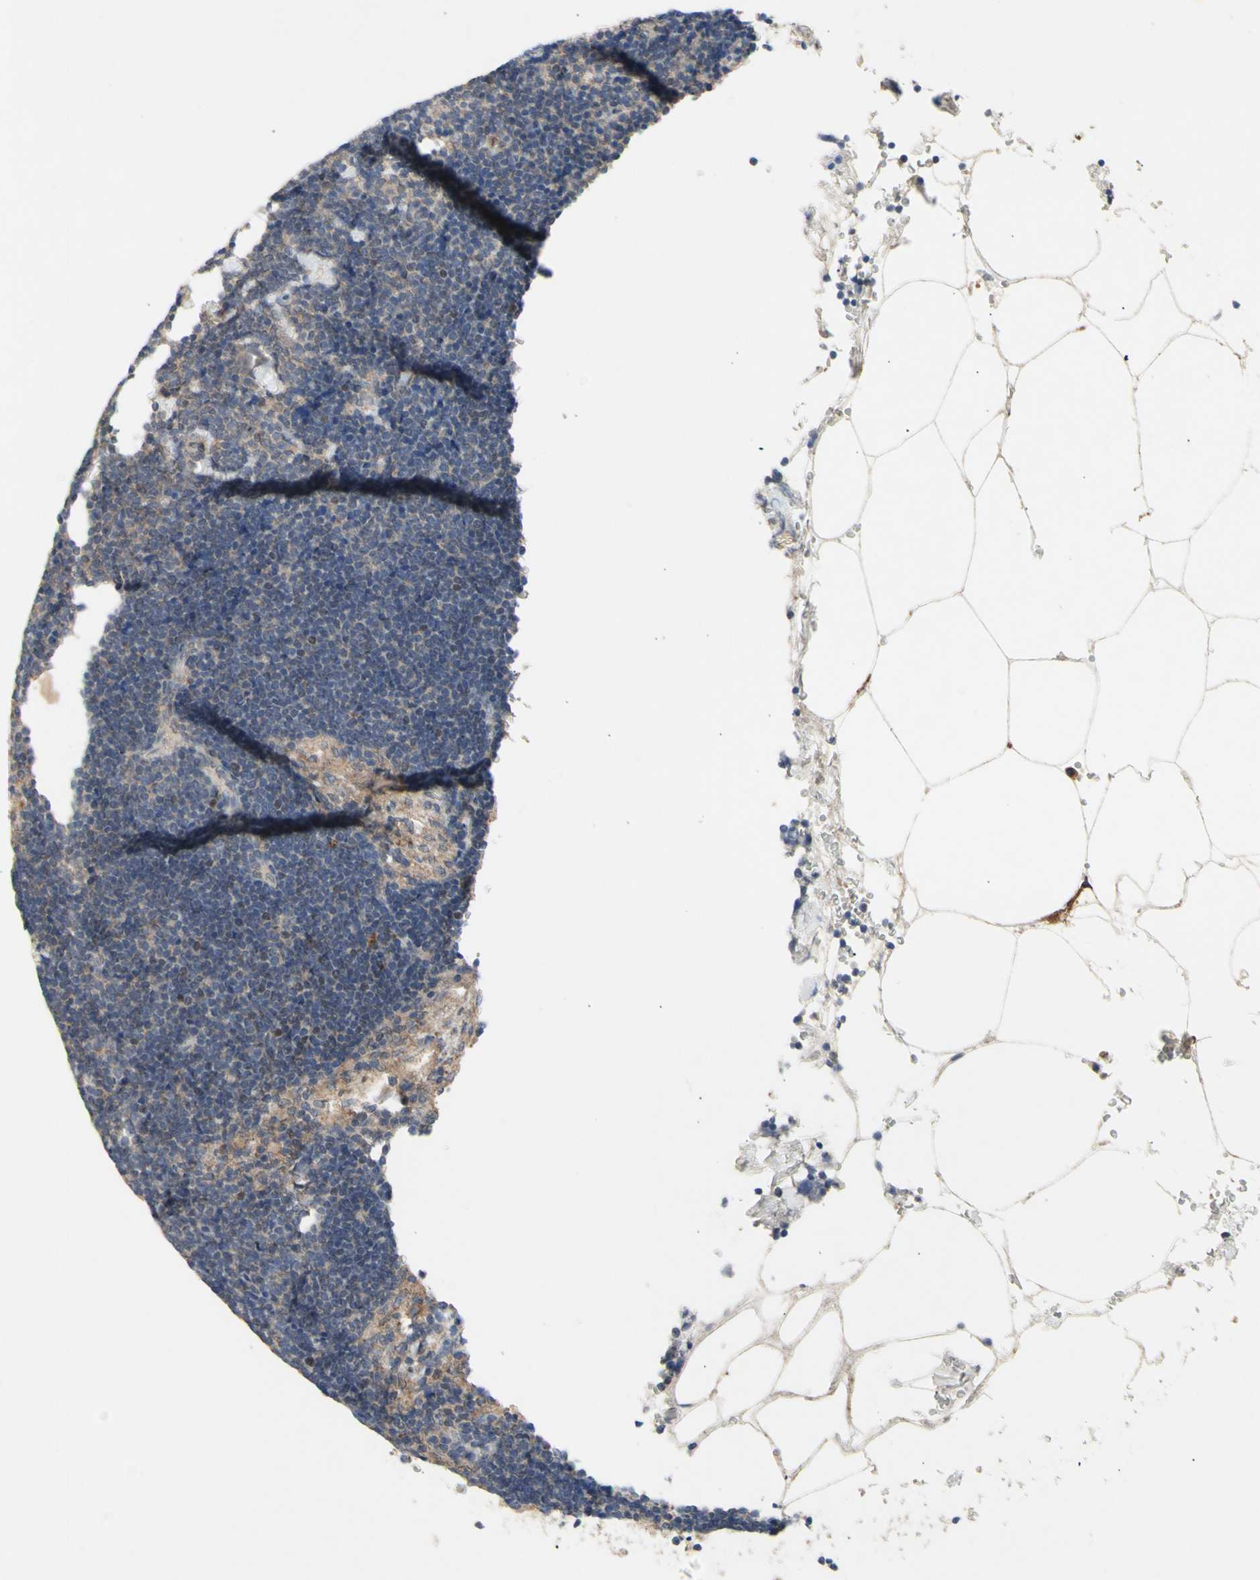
{"staining": {"intensity": "negative", "quantity": "none", "location": "none"}, "tissue": "lymph node", "cell_type": "Germinal center cells", "image_type": "normal", "snomed": [{"axis": "morphology", "description": "Normal tissue, NOS"}, {"axis": "topography", "description": "Lymph node"}], "caption": "A high-resolution photomicrograph shows immunohistochemistry staining of unremarkable lymph node, which displays no significant positivity in germinal center cells. The staining is performed using DAB brown chromogen with nuclei counter-stained in using hematoxylin.", "gene": "NLRP1", "patient": {"sex": "male", "age": 63}}